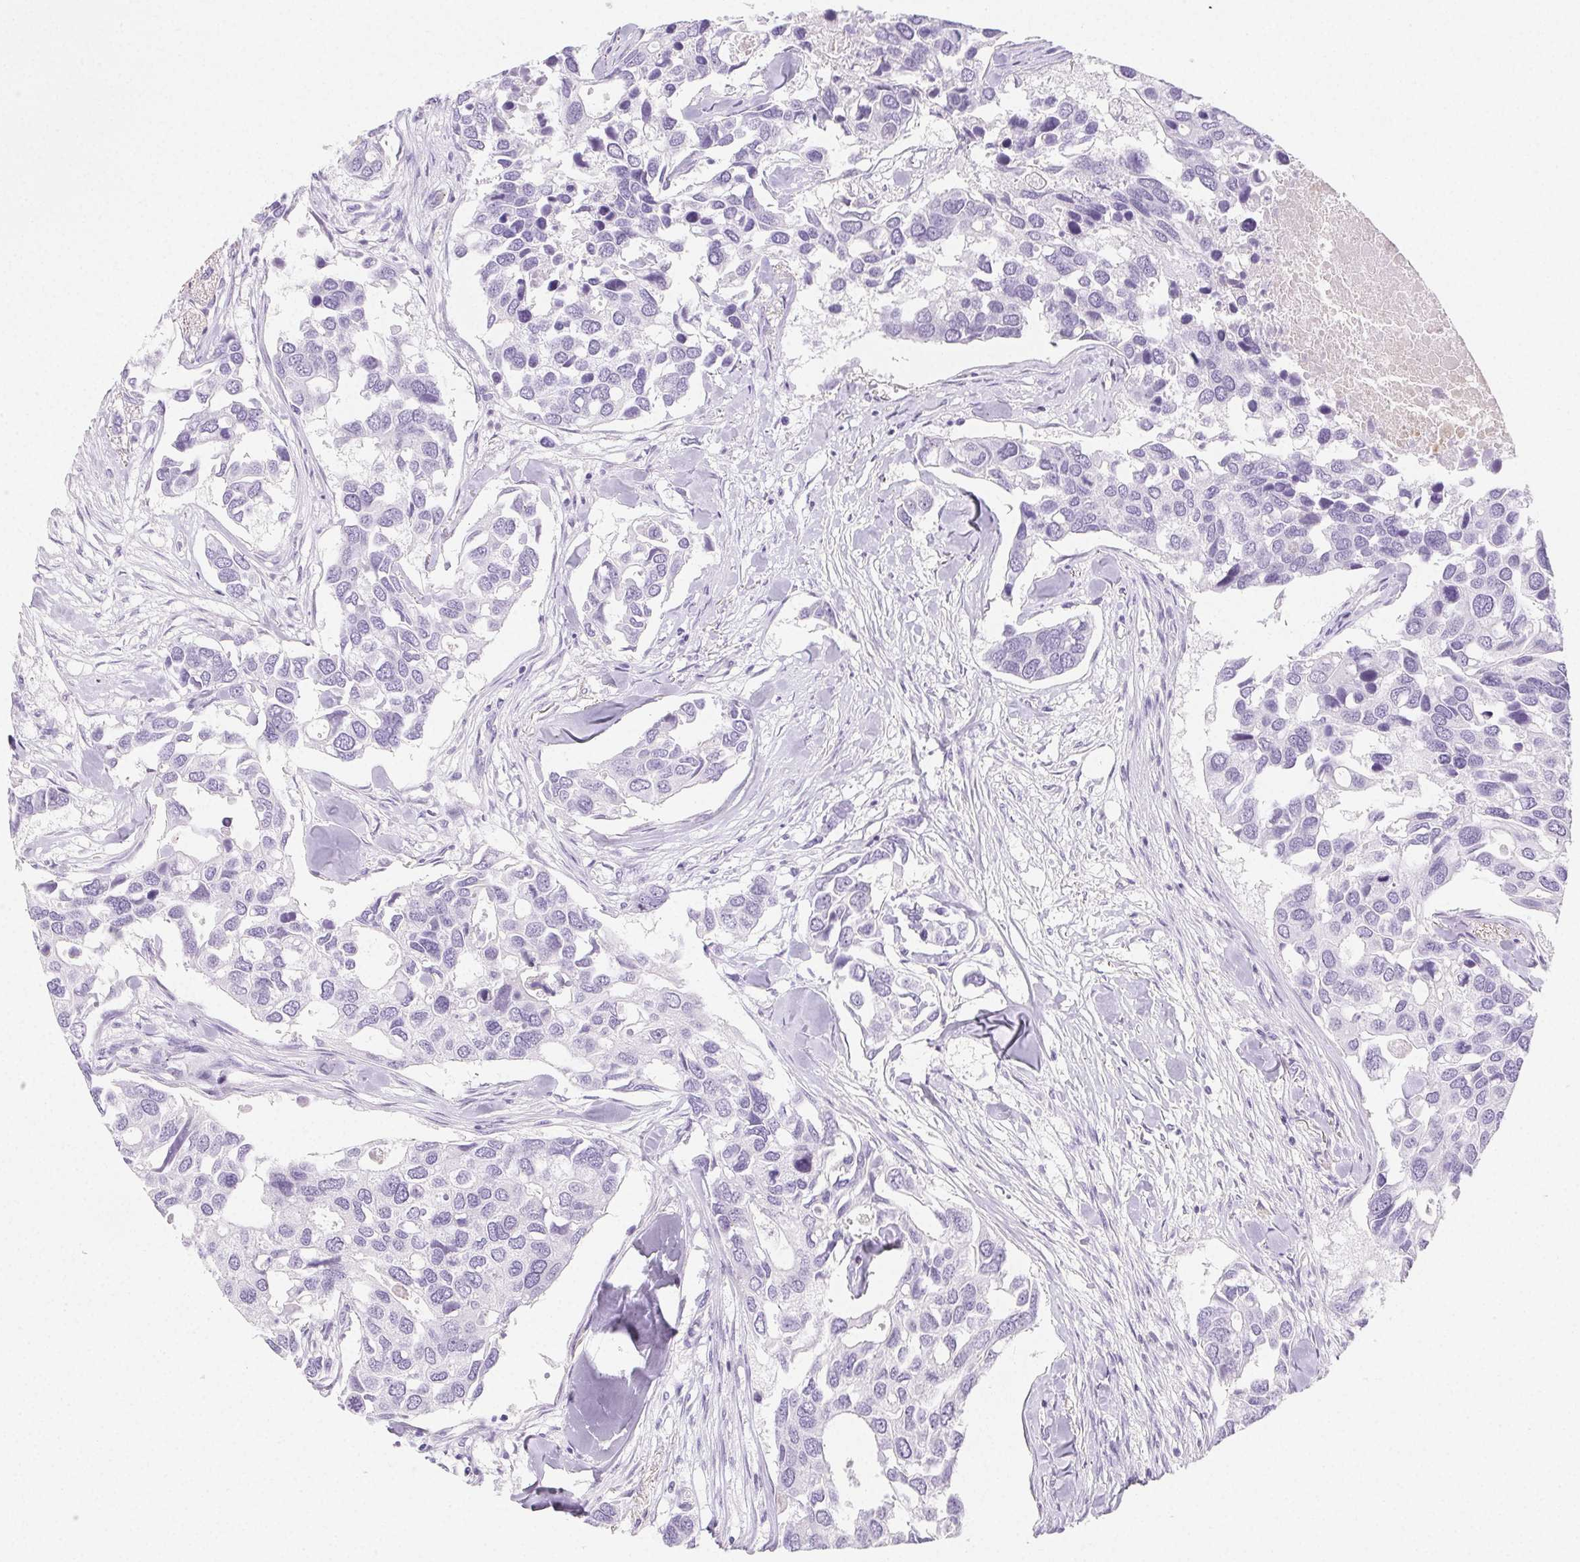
{"staining": {"intensity": "negative", "quantity": "none", "location": "none"}, "tissue": "breast cancer", "cell_type": "Tumor cells", "image_type": "cancer", "snomed": [{"axis": "morphology", "description": "Duct carcinoma"}, {"axis": "topography", "description": "Breast"}], "caption": "IHC histopathology image of neoplastic tissue: human breast cancer (invasive ductal carcinoma) stained with DAB displays no significant protein expression in tumor cells. (DAB immunohistochemistry (IHC) with hematoxylin counter stain).", "gene": "VTN", "patient": {"sex": "female", "age": 83}}